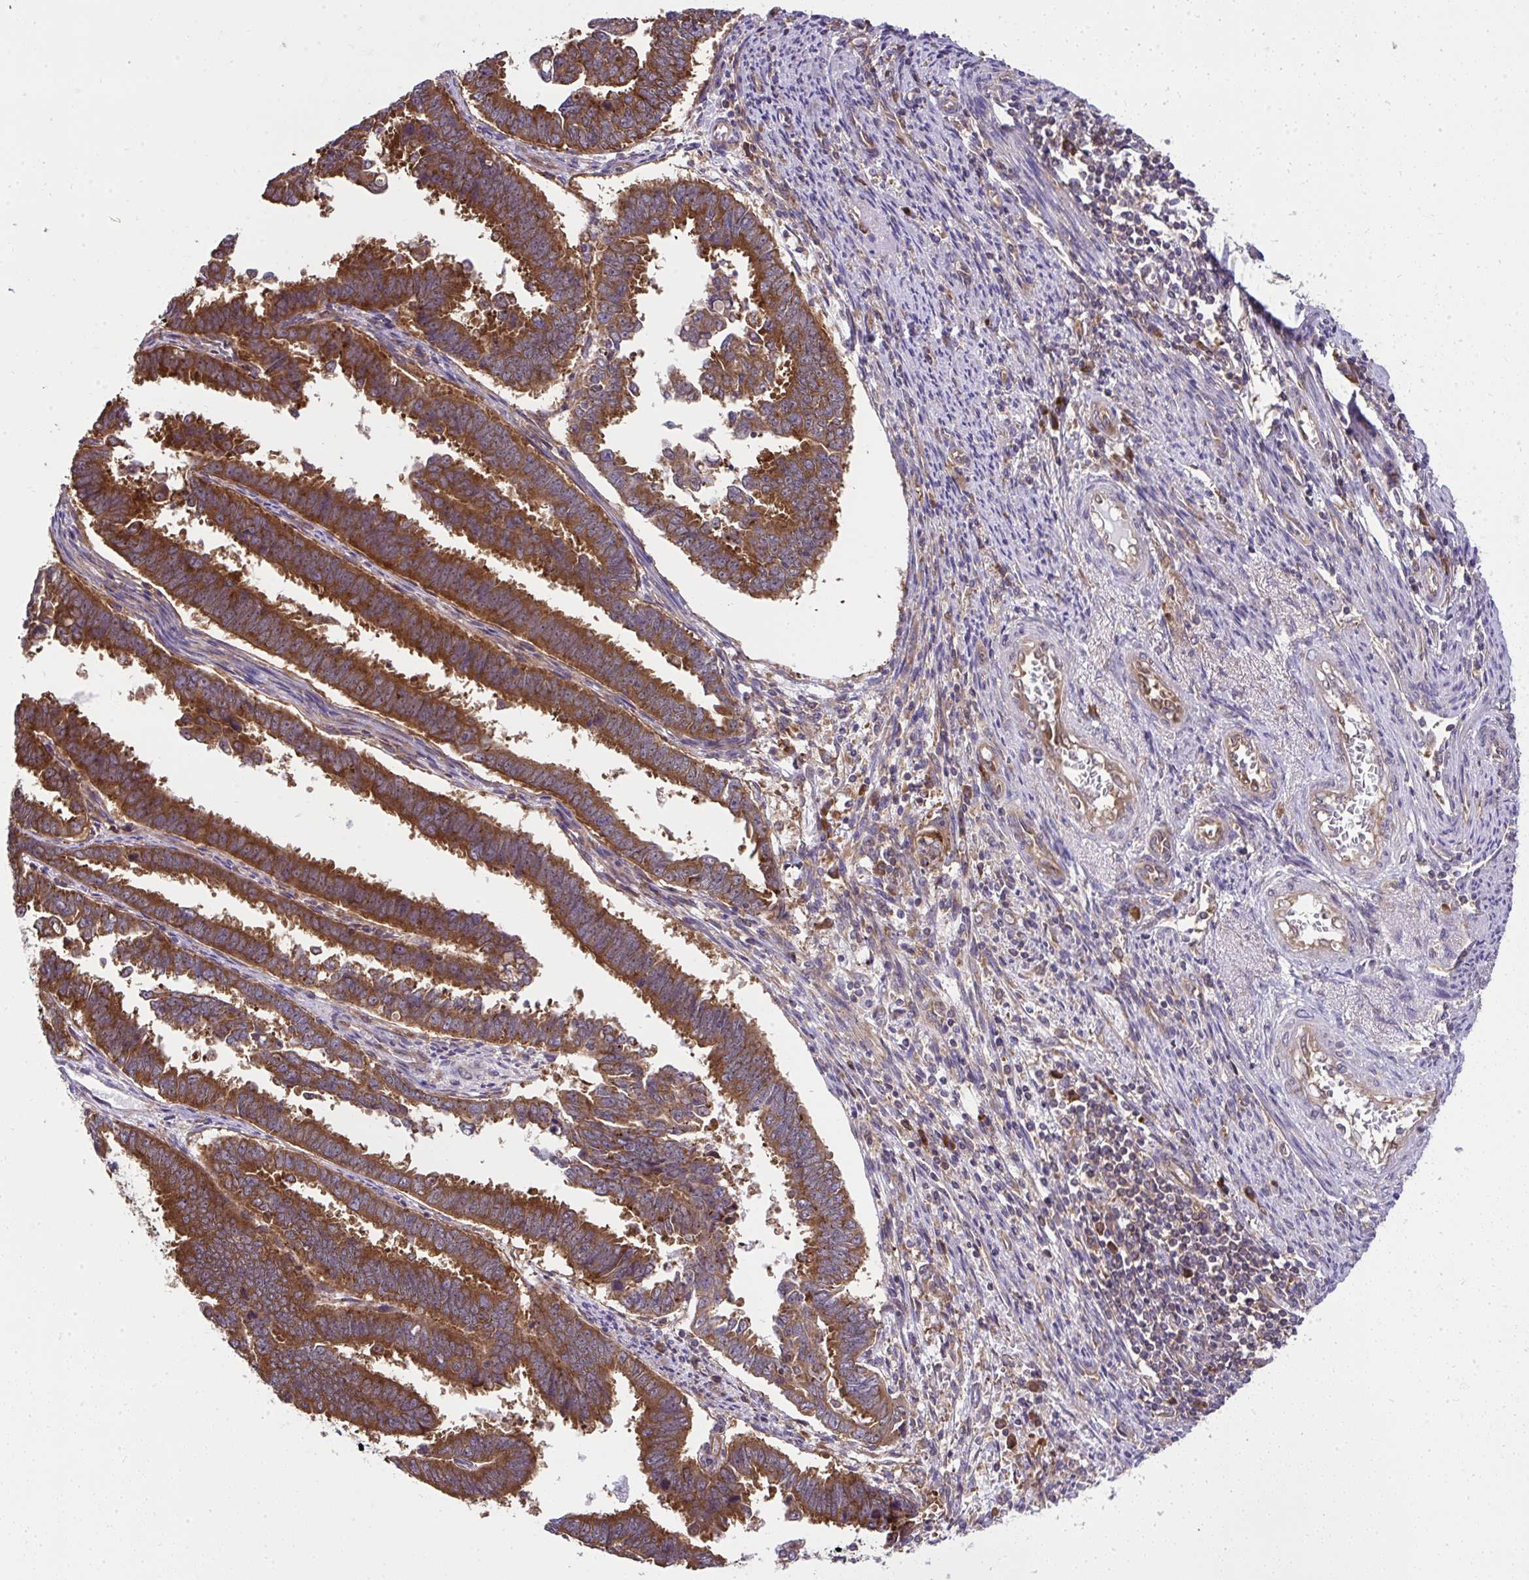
{"staining": {"intensity": "strong", "quantity": ">75%", "location": "cytoplasmic/membranous"}, "tissue": "endometrial cancer", "cell_type": "Tumor cells", "image_type": "cancer", "snomed": [{"axis": "morphology", "description": "Adenocarcinoma, NOS"}, {"axis": "topography", "description": "Endometrium"}], "caption": "Adenocarcinoma (endometrial) was stained to show a protein in brown. There is high levels of strong cytoplasmic/membranous positivity in about >75% of tumor cells.", "gene": "RPS7", "patient": {"sex": "female", "age": 75}}